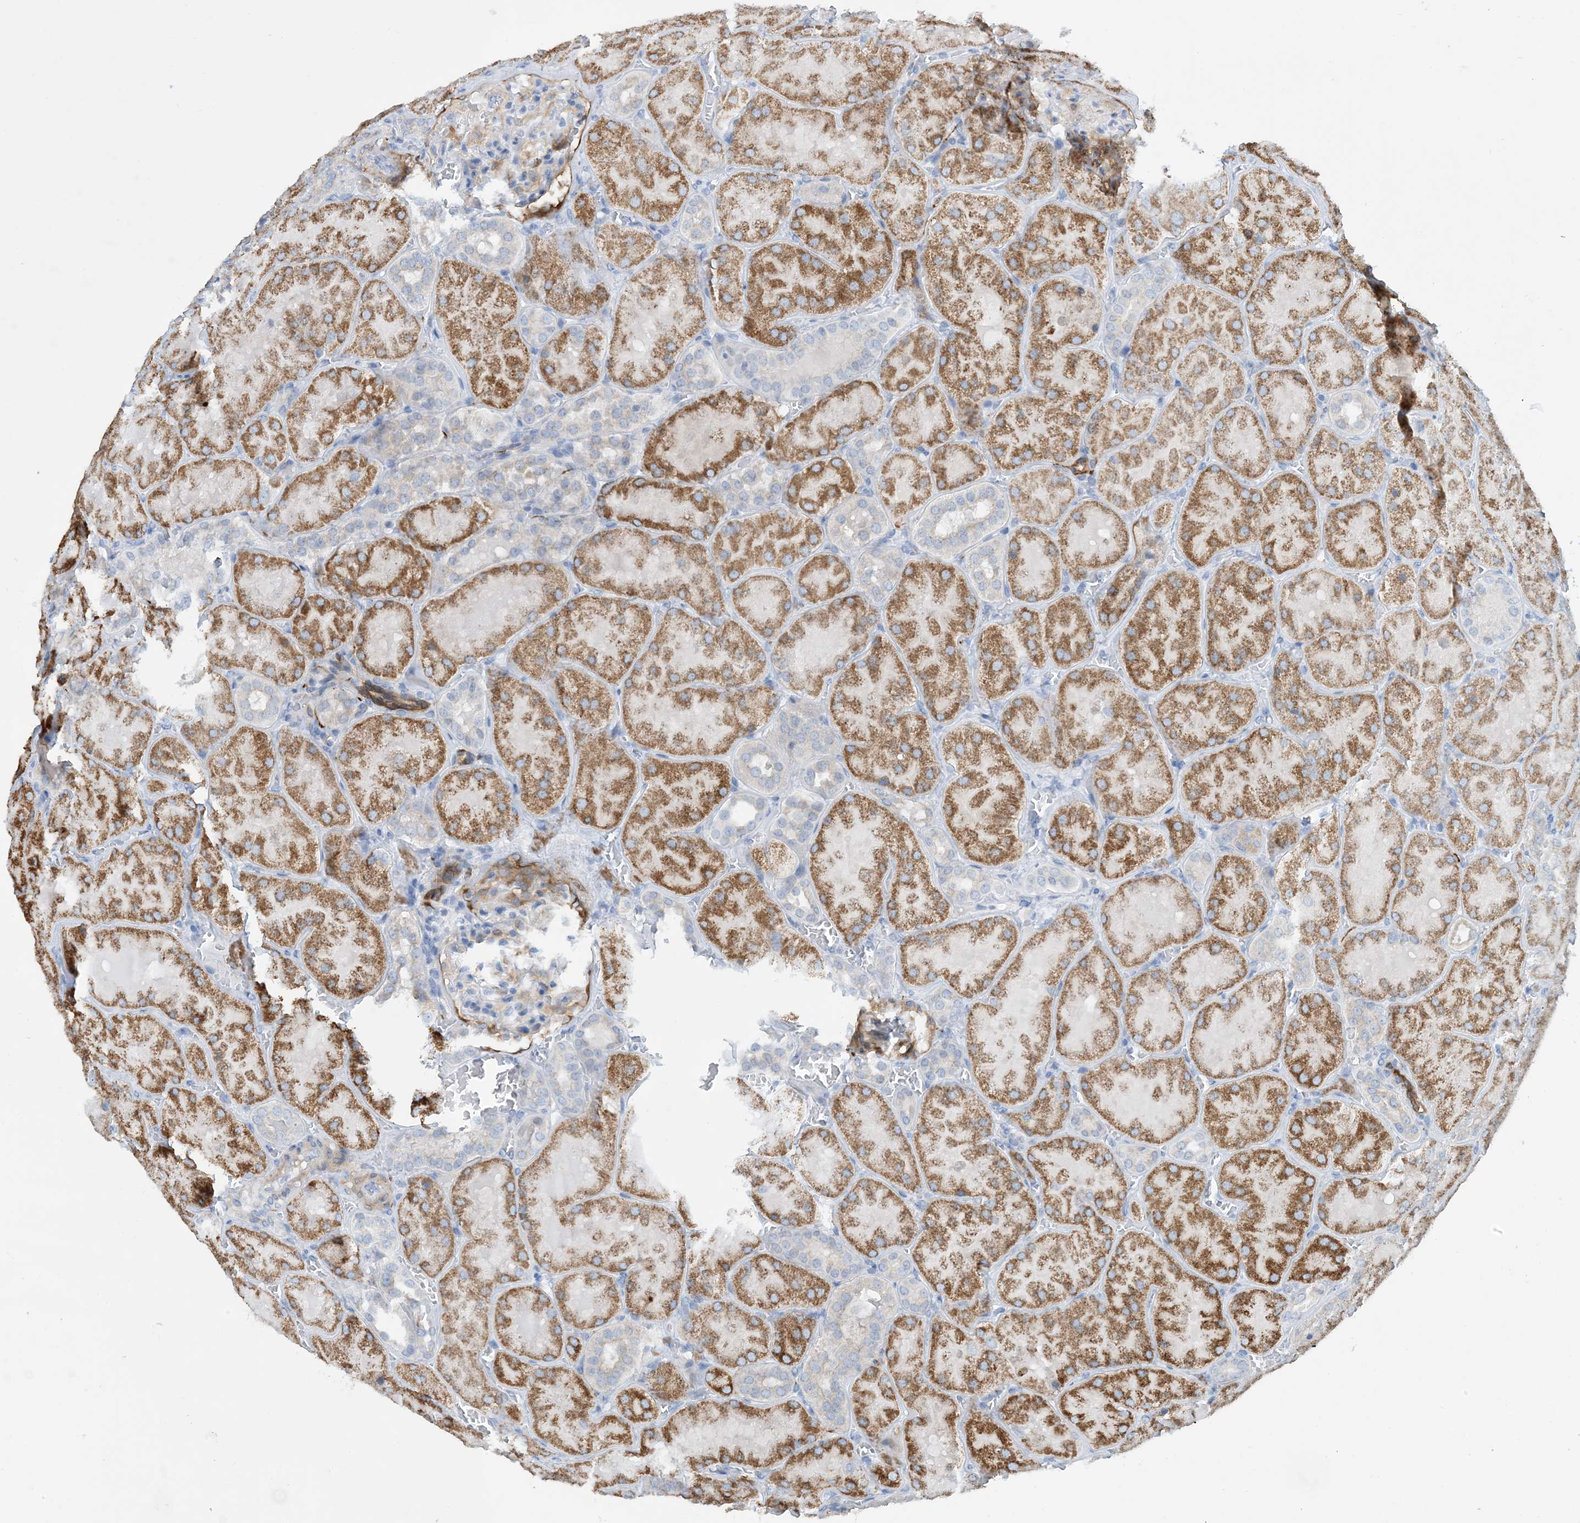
{"staining": {"intensity": "negative", "quantity": "none", "location": "none"}, "tissue": "kidney", "cell_type": "Cells in glomeruli", "image_type": "normal", "snomed": [{"axis": "morphology", "description": "Normal tissue, NOS"}, {"axis": "topography", "description": "Kidney"}], "caption": "There is no significant positivity in cells in glomeruli of kidney. (DAB IHC, high magnification).", "gene": "EIF2A", "patient": {"sex": "male", "age": 28}}